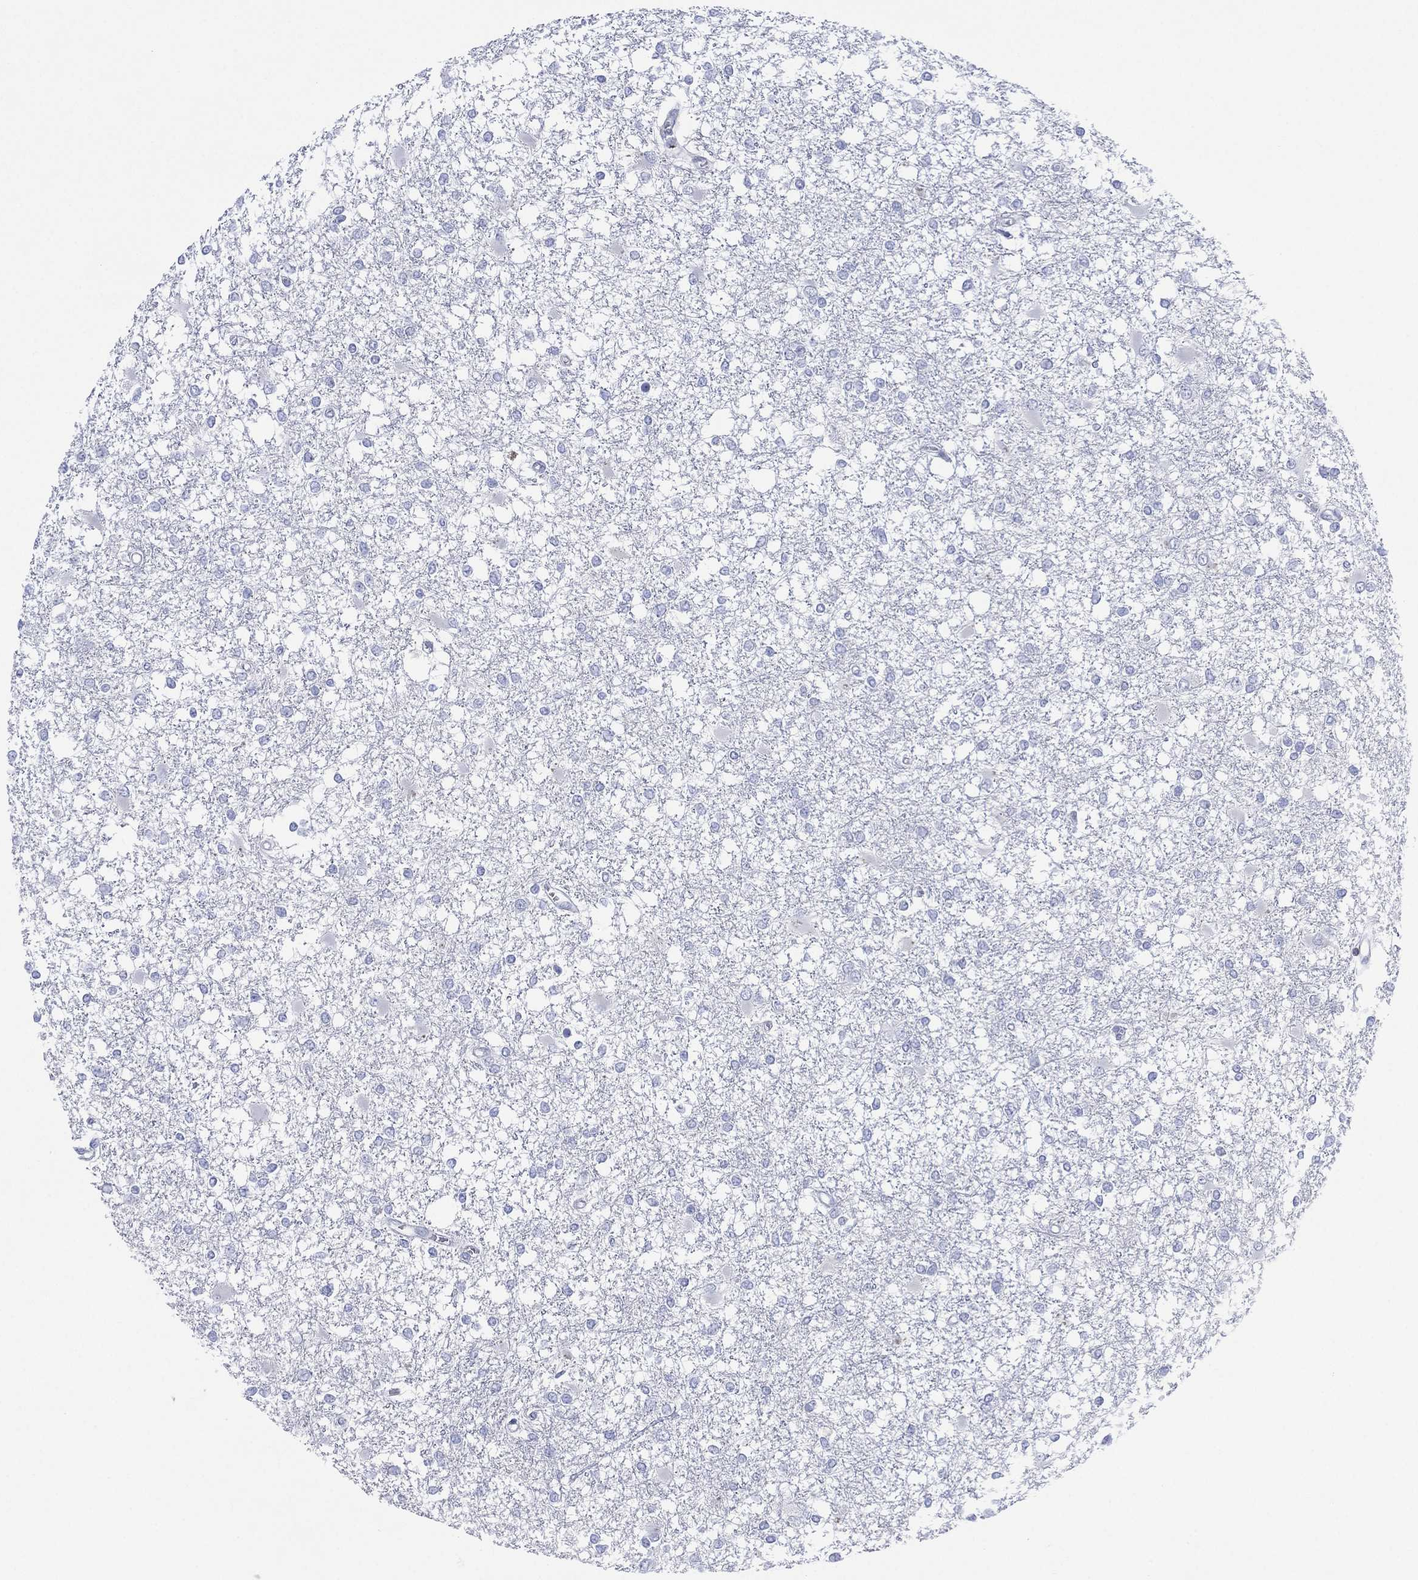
{"staining": {"intensity": "negative", "quantity": "none", "location": "none"}, "tissue": "glioma", "cell_type": "Tumor cells", "image_type": "cancer", "snomed": [{"axis": "morphology", "description": "Glioma, malignant, High grade"}, {"axis": "topography", "description": "Cerebral cortex"}], "caption": "Immunohistochemistry image of neoplastic tissue: human malignant glioma (high-grade) stained with DAB (3,3'-diaminobenzidine) demonstrates no significant protein expression in tumor cells.", "gene": "SEPTIN1", "patient": {"sex": "male", "age": 79}}